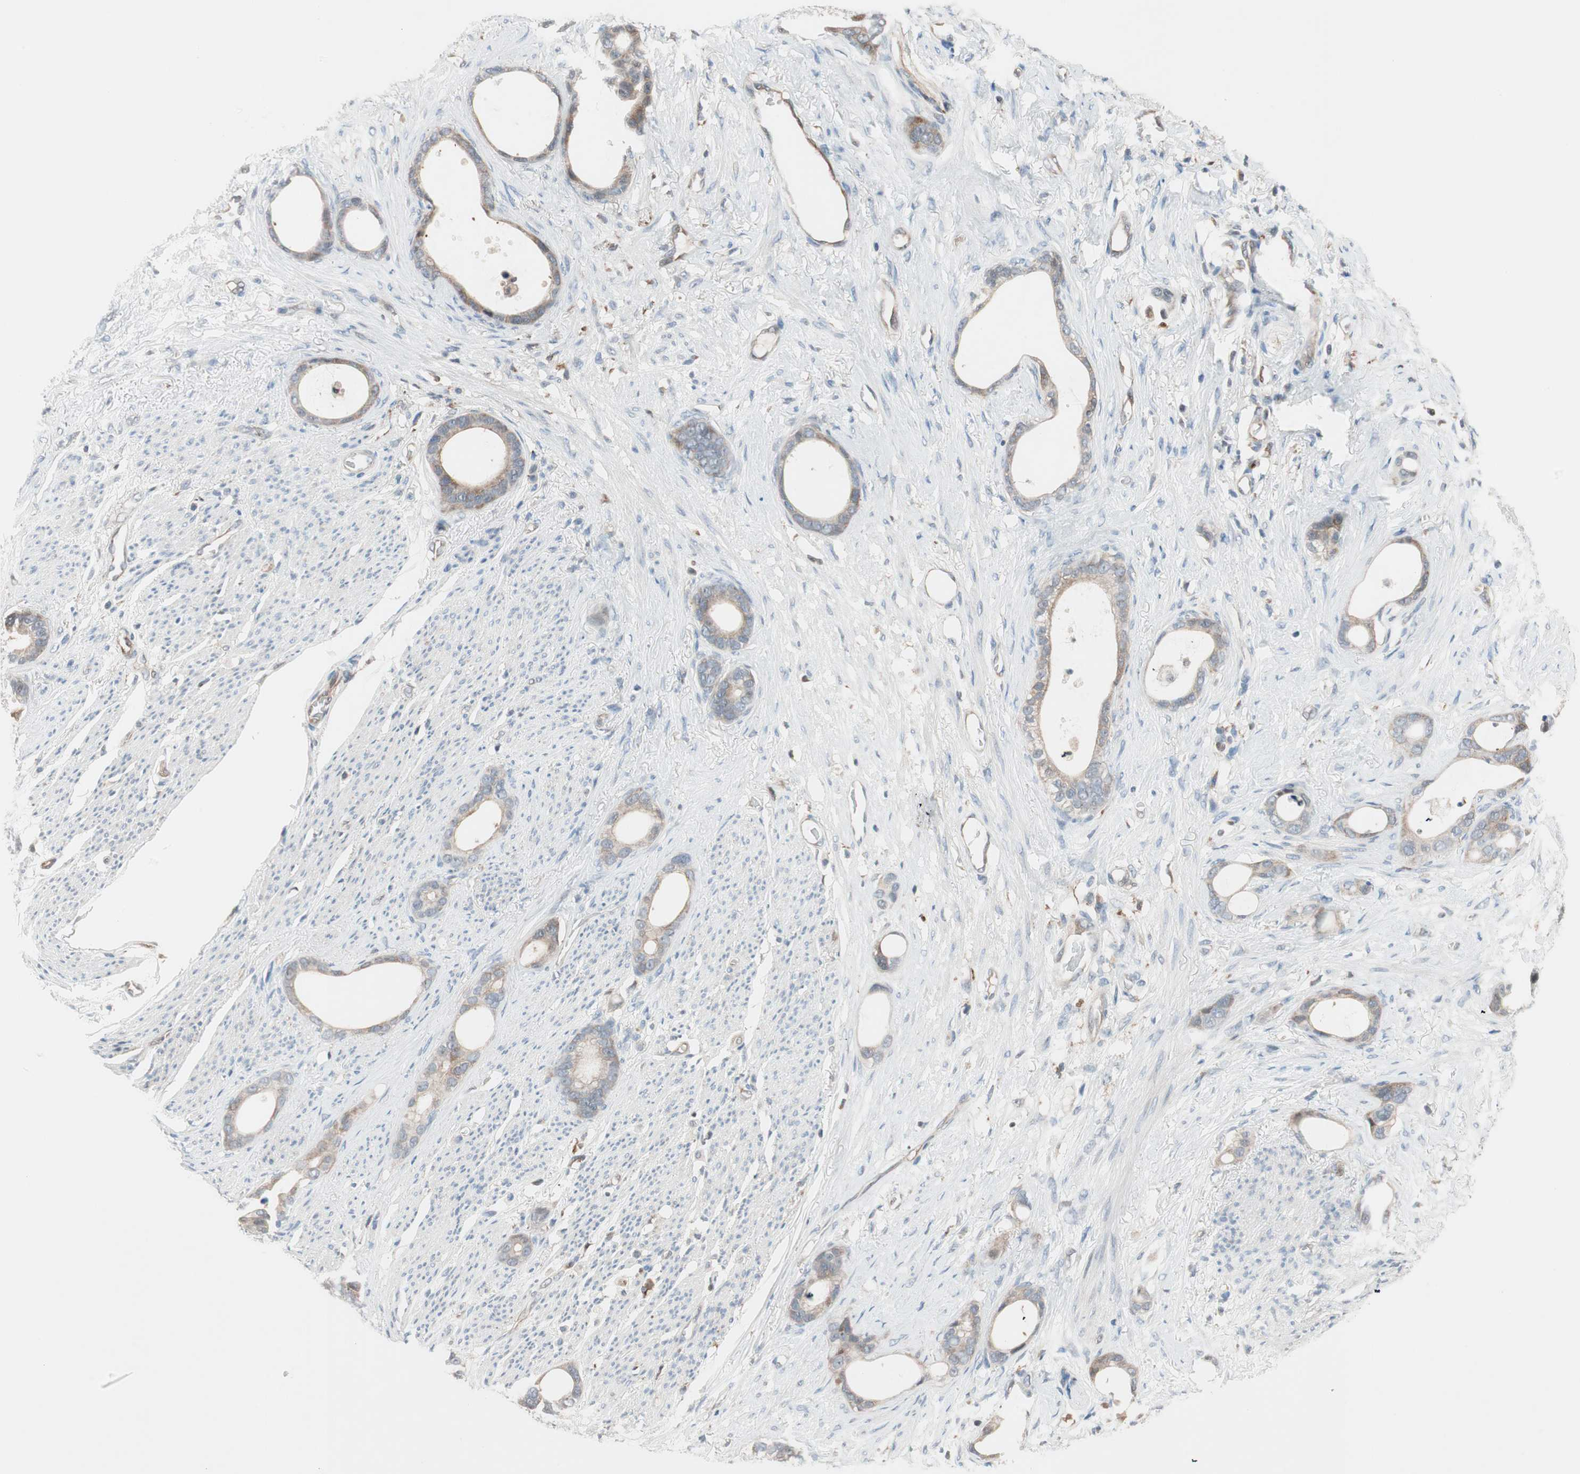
{"staining": {"intensity": "weak", "quantity": "<25%", "location": "cytoplasmic/membranous"}, "tissue": "stomach cancer", "cell_type": "Tumor cells", "image_type": "cancer", "snomed": [{"axis": "morphology", "description": "Adenocarcinoma, NOS"}, {"axis": "topography", "description": "Stomach"}], "caption": "This is a histopathology image of immunohistochemistry staining of stomach cancer (adenocarcinoma), which shows no staining in tumor cells. The staining was performed using DAB (3,3'-diaminobenzidine) to visualize the protein expression in brown, while the nuclei were stained in blue with hematoxylin (Magnification: 20x).", "gene": "PIK3R3", "patient": {"sex": "female", "age": 75}}